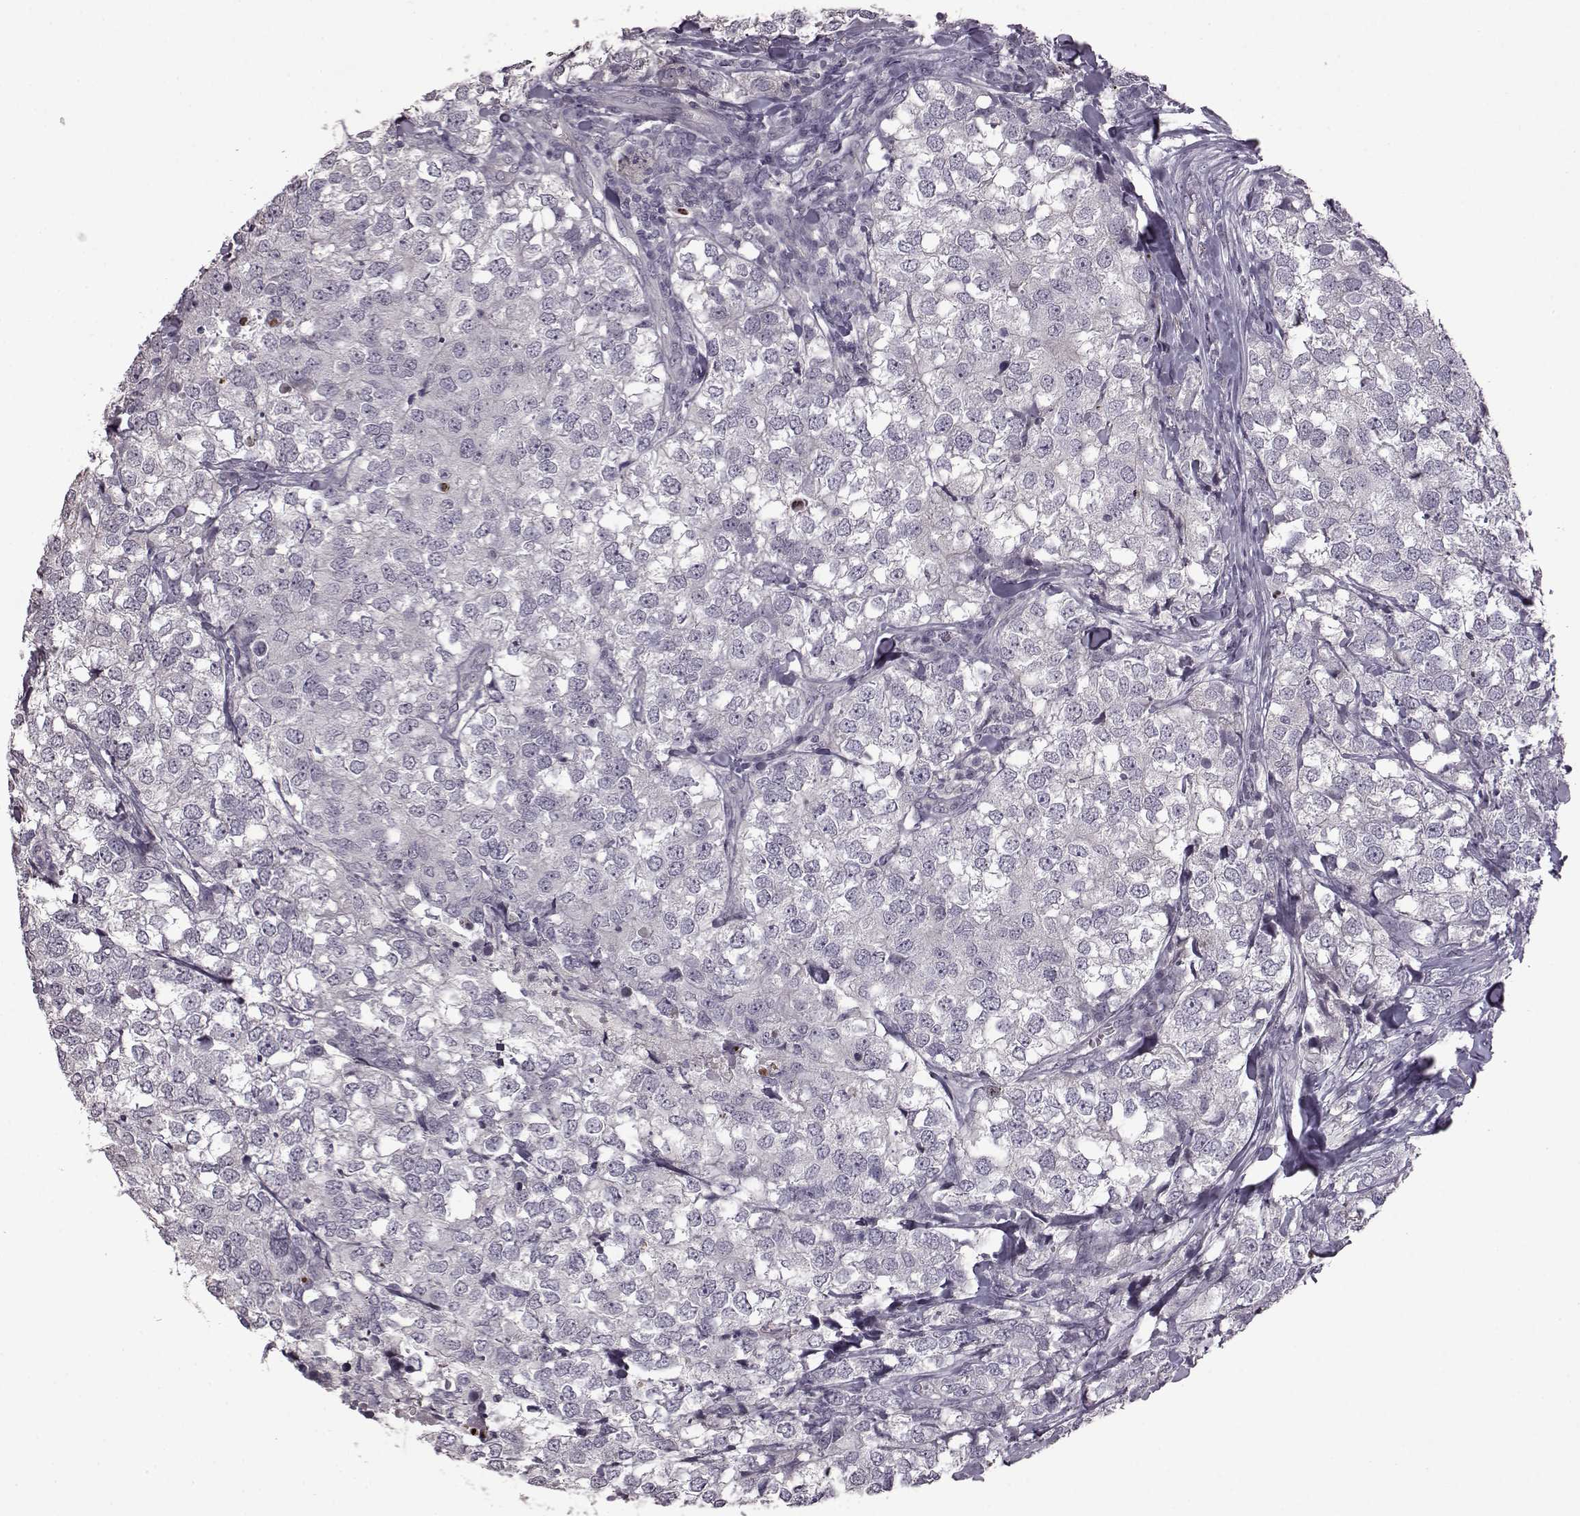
{"staining": {"intensity": "negative", "quantity": "none", "location": "none"}, "tissue": "breast cancer", "cell_type": "Tumor cells", "image_type": "cancer", "snomed": [{"axis": "morphology", "description": "Duct carcinoma"}, {"axis": "topography", "description": "Breast"}], "caption": "DAB (3,3'-diaminobenzidine) immunohistochemical staining of breast infiltrating ductal carcinoma displays no significant expression in tumor cells.", "gene": "GAL", "patient": {"sex": "female", "age": 30}}